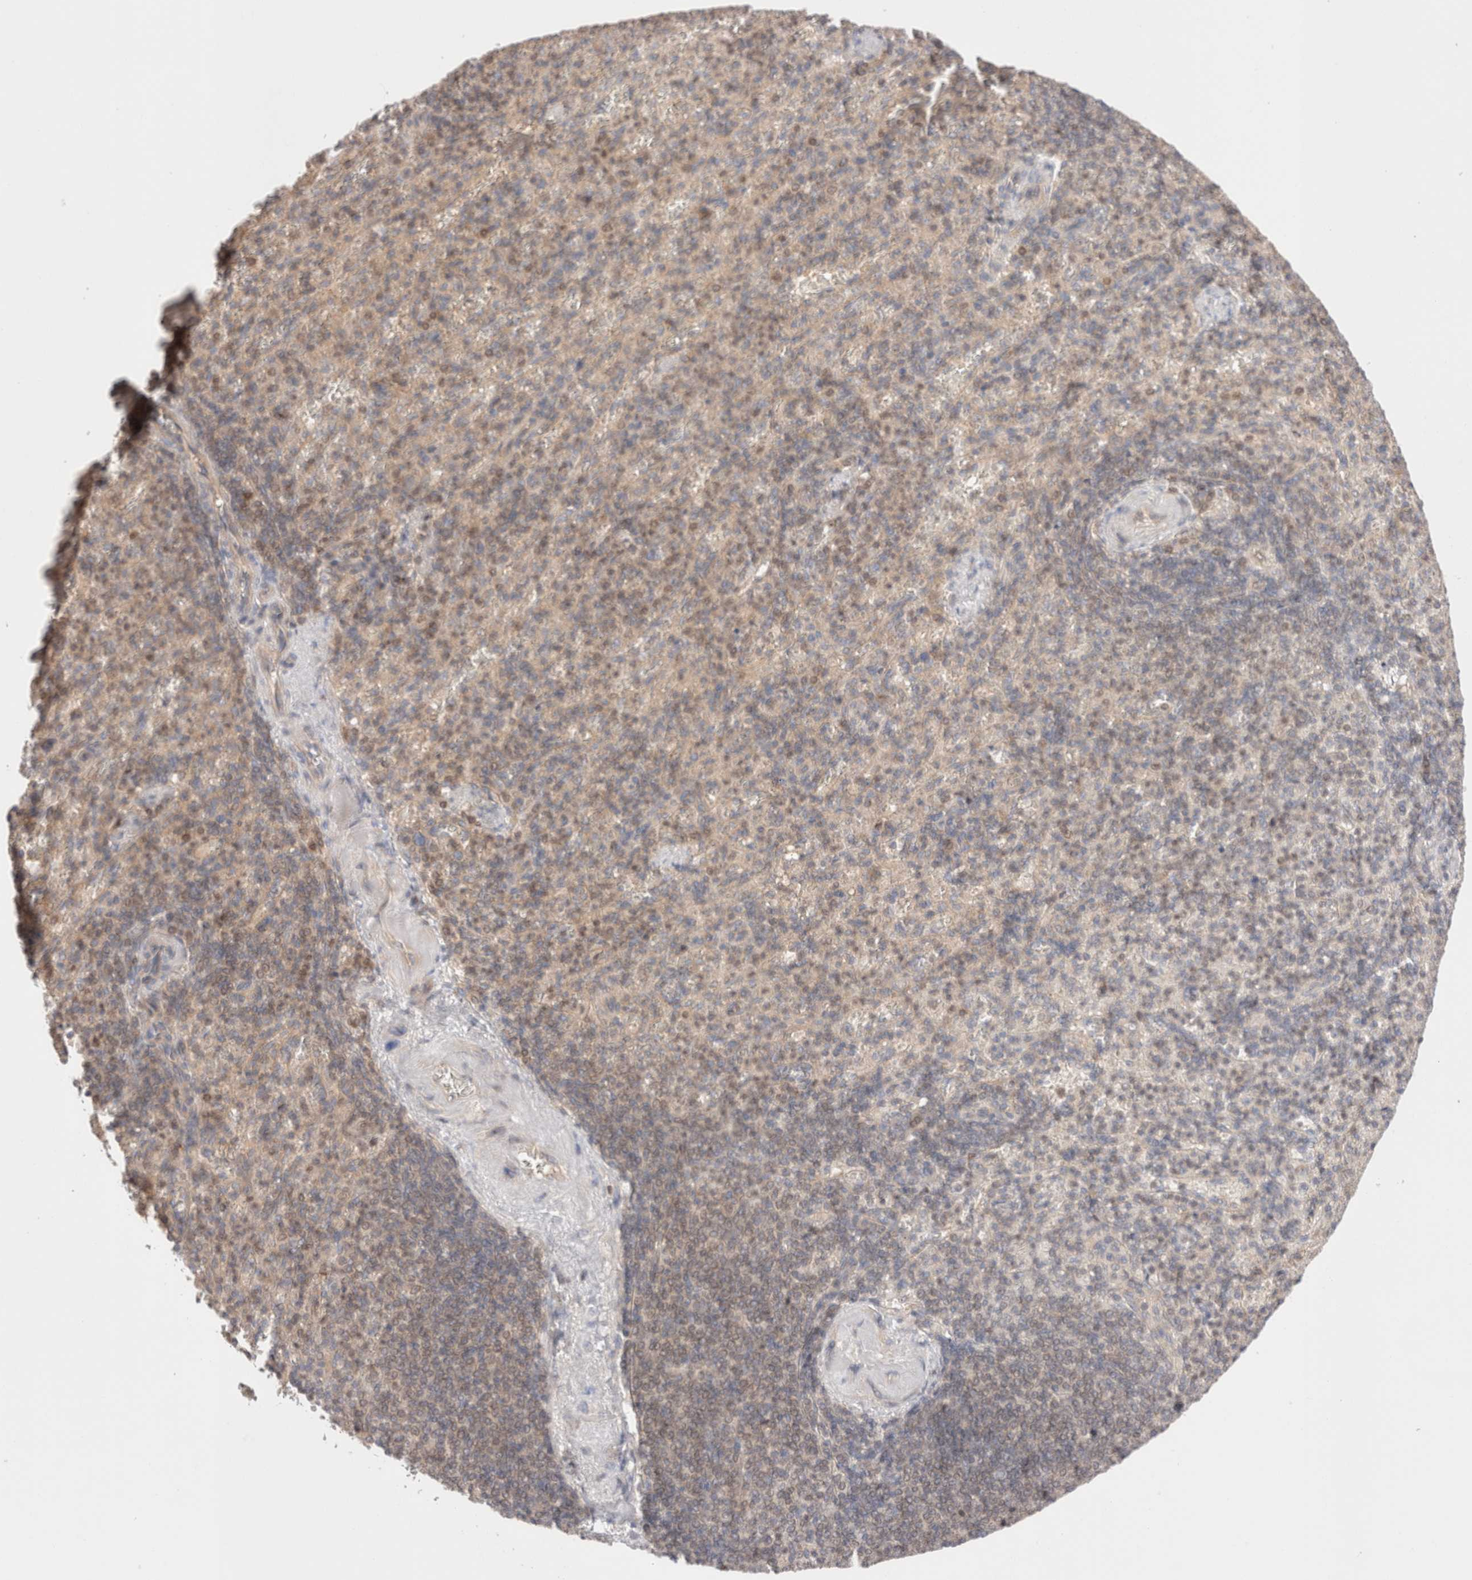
{"staining": {"intensity": "negative", "quantity": "none", "location": "none"}, "tissue": "spleen", "cell_type": "Cells in red pulp", "image_type": "normal", "snomed": [{"axis": "morphology", "description": "Normal tissue, NOS"}, {"axis": "topography", "description": "Spleen"}], "caption": "Cells in red pulp show no significant staining in normal spleen. (IHC, brightfield microscopy, high magnification).", "gene": "SIKE1", "patient": {"sex": "female", "age": 74}}